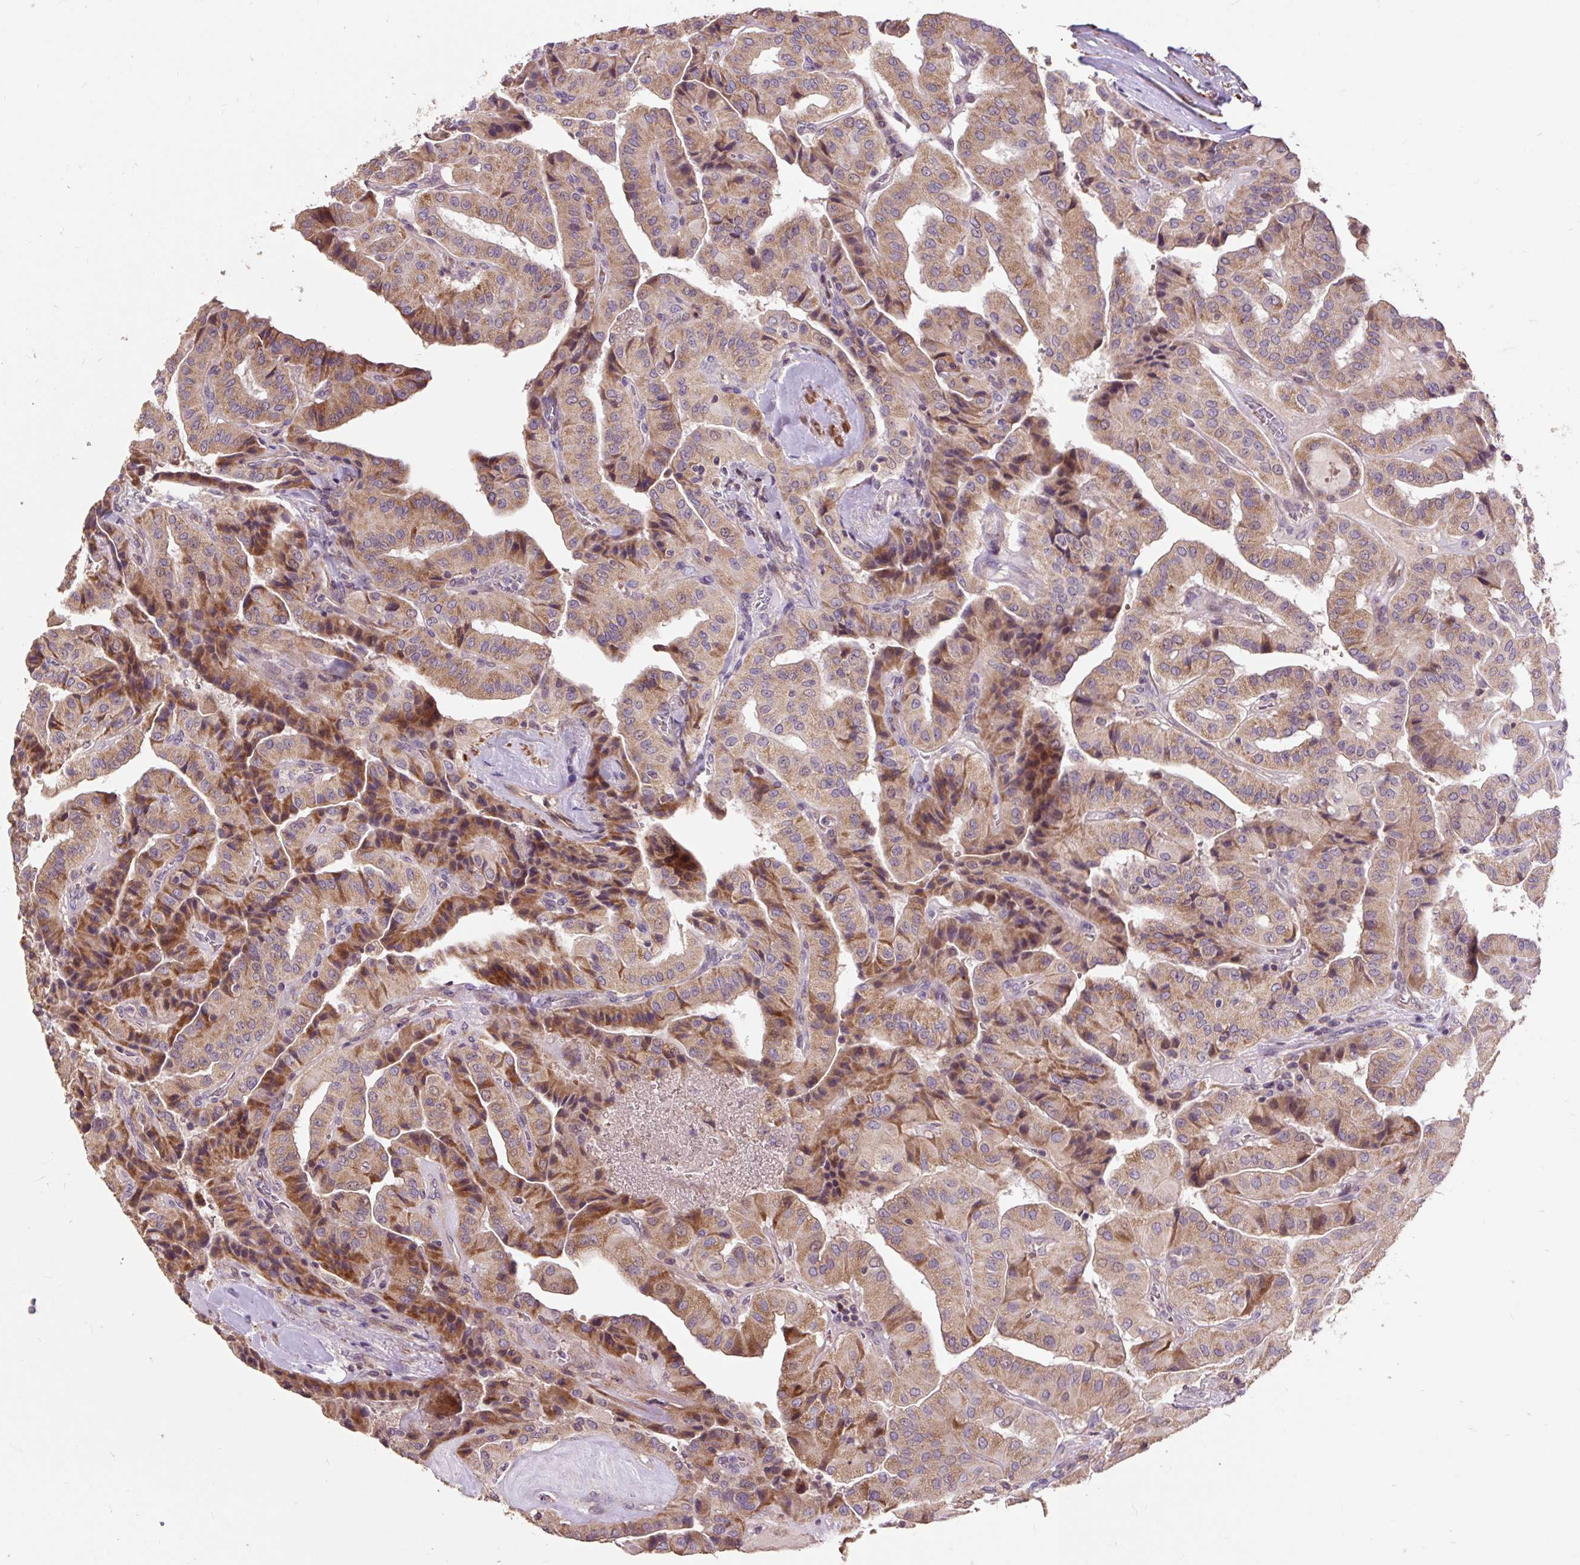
{"staining": {"intensity": "moderate", "quantity": ">75%", "location": "cytoplasmic/membranous"}, "tissue": "thyroid cancer", "cell_type": "Tumor cells", "image_type": "cancer", "snomed": [{"axis": "morphology", "description": "Normal tissue, NOS"}, {"axis": "morphology", "description": "Papillary adenocarcinoma, NOS"}, {"axis": "topography", "description": "Thyroid gland"}], "caption": "High-magnification brightfield microscopy of thyroid papillary adenocarcinoma stained with DAB (brown) and counterstained with hematoxylin (blue). tumor cells exhibit moderate cytoplasmic/membranous expression is seen in about>75% of cells. (Stains: DAB (3,3'-diaminobenzidine) in brown, nuclei in blue, Microscopy: brightfield microscopy at high magnification).", "gene": "PRIMPOL", "patient": {"sex": "female", "age": 59}}